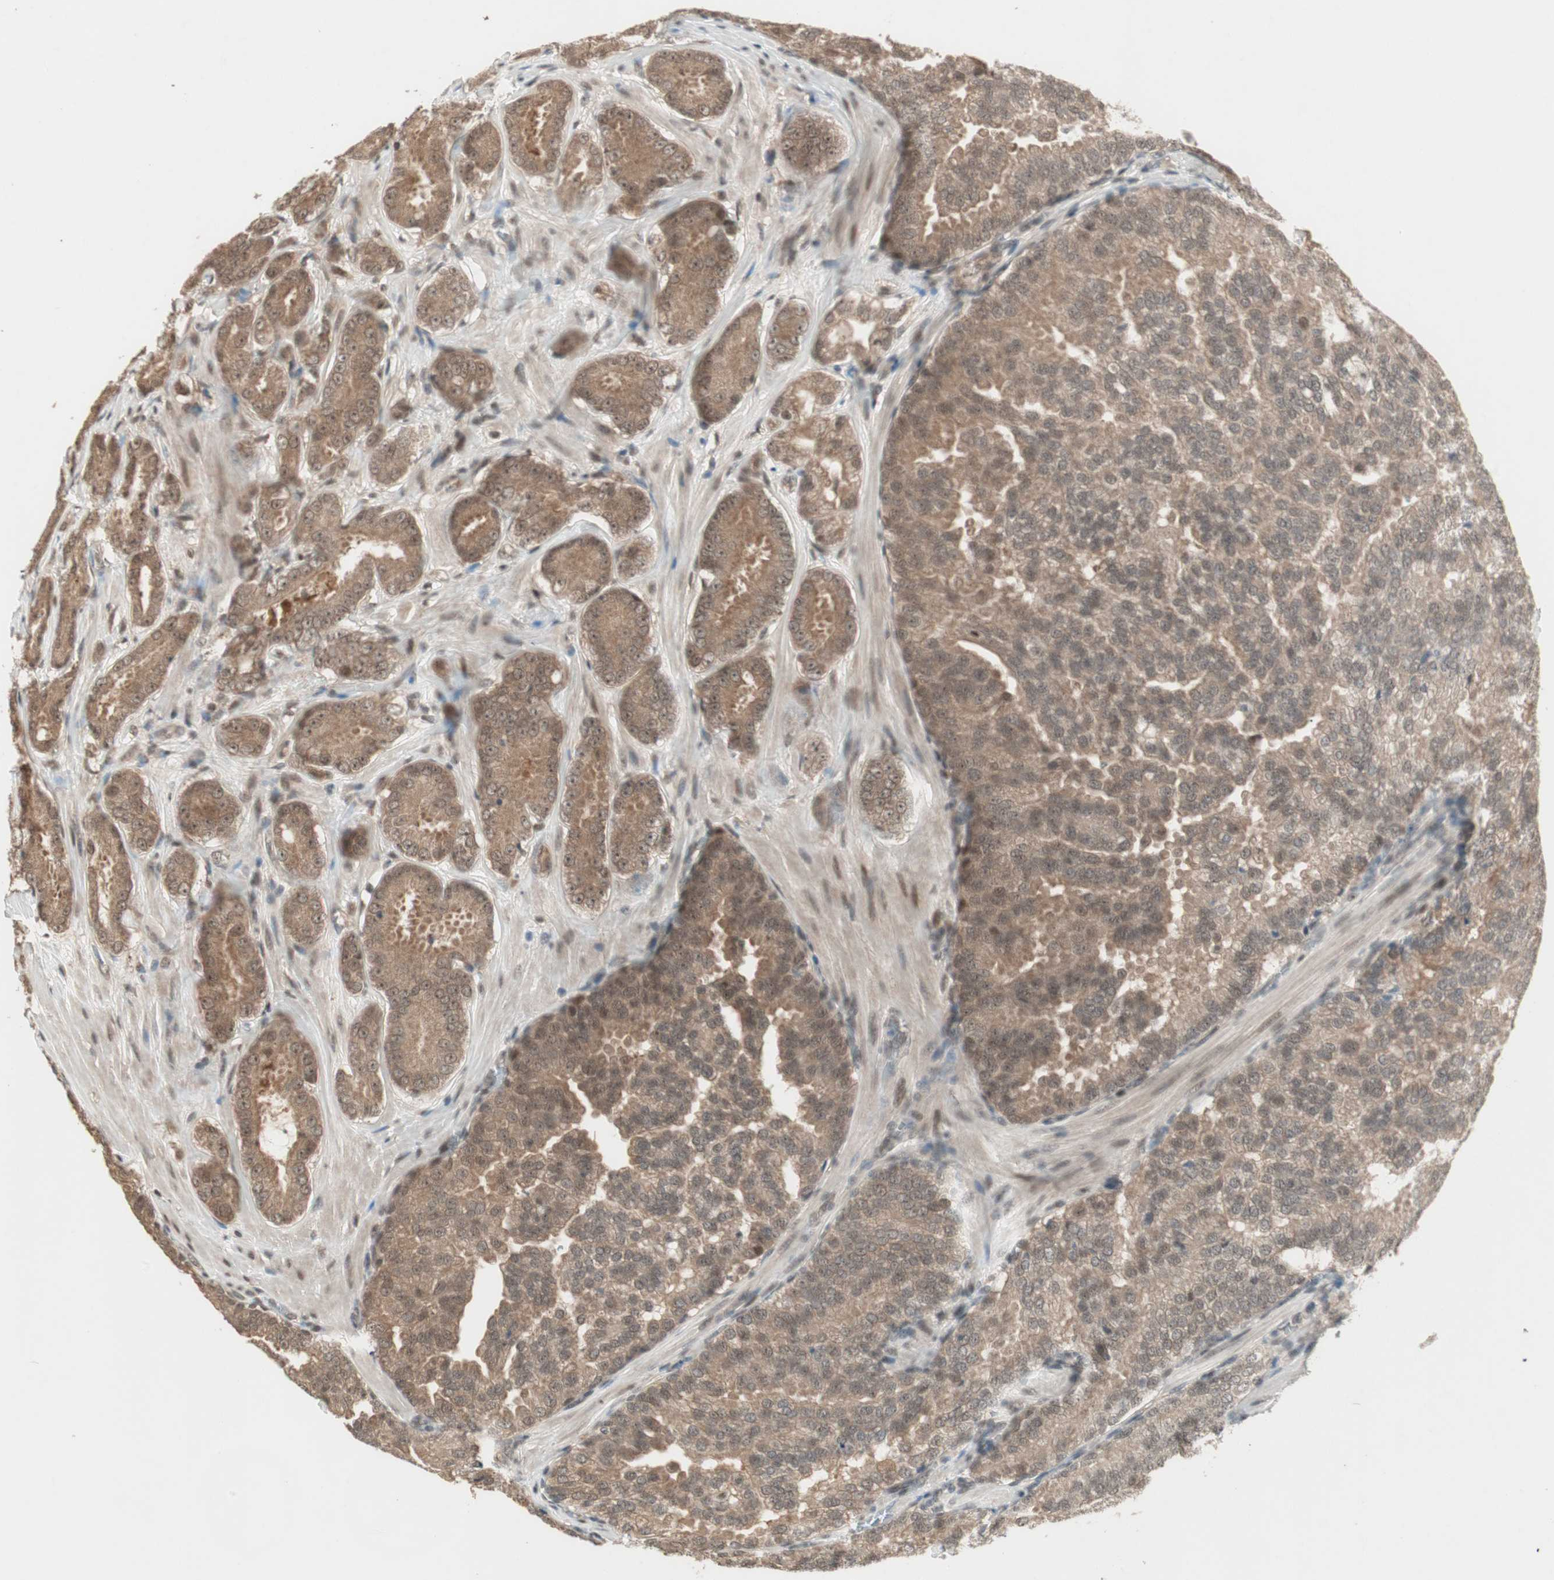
{"staining": {"intensity": "moderate", "quantity": ">75%", "location": "cytoplasmic/membranous,nuclear"}, "tissue": "prostate cancer", "cell_type": "Tumor cells", "image_type": "cancer", "snomed": [{"axis": "morphology", "description": "Adenocarcinoma, High grade"}, {"axis": "topography", "description": "Prostate"}], "caption": "Immunohistochemistry (IHC) image of human adenocarcinoma (high-grade) (prostate) stained for a protein (brown), which reveals medium levels of moderate cytoplasmic/membranous and nuclear staining in approximately >75% of tumor cells.", "gene": "ZNF701", "patient": {"sex": "male", "age": 64}}